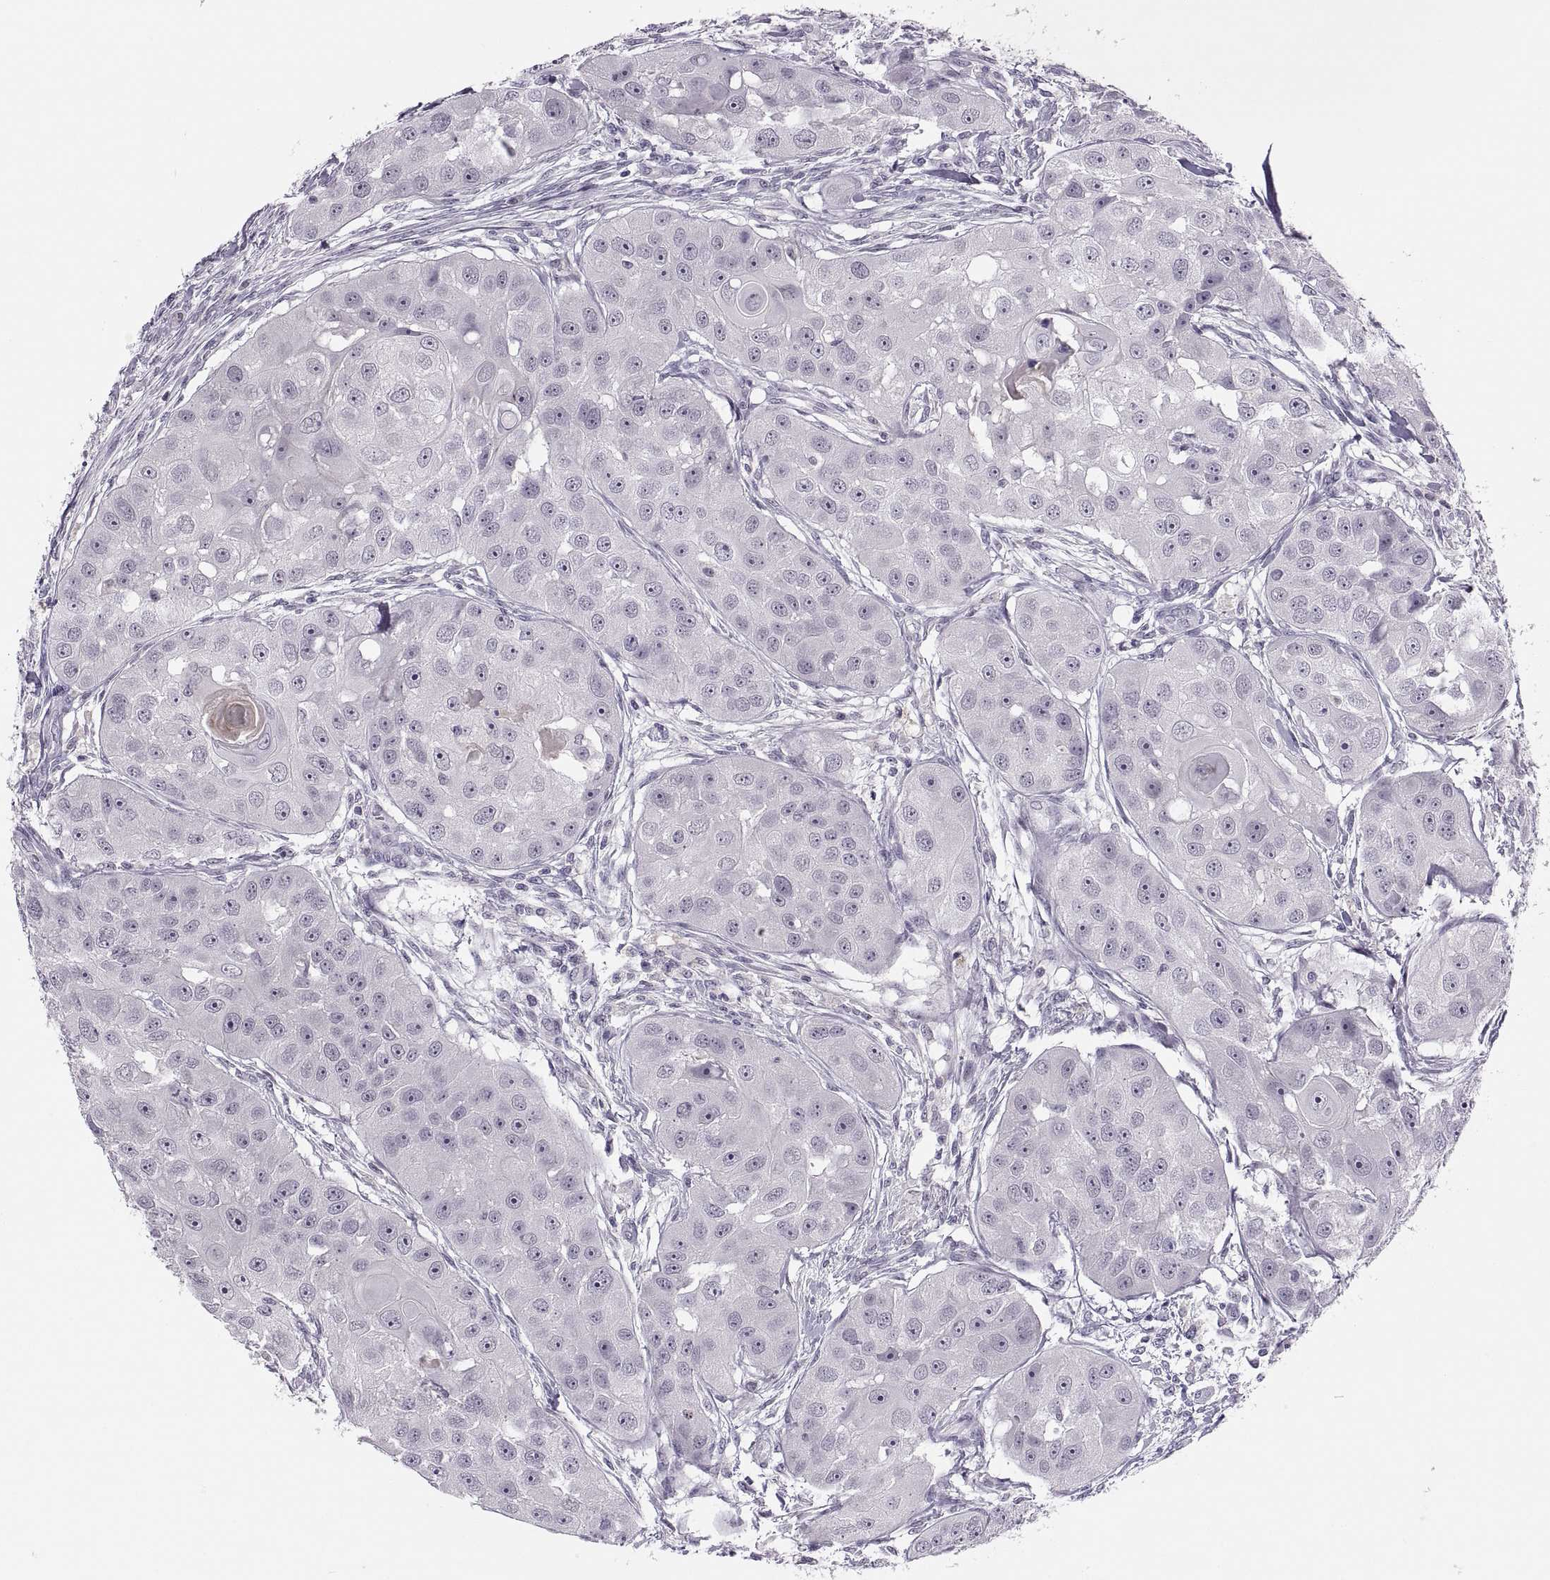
{"staining": {"intensity": "negative", "quantity": "none", "location": "none"}, "tissue": "head and neck cancer", "cell_type": "Tumor cells", "image_type": "cancer", "snomed": [{"axis": "morphology", "description": "Squamous cell carcinoma, NOS"}, {"axis": "topography", "description": "Head-Neck"}], "caption": "DAB (3,3'-diaminobenzidine) immunohistochemical staining of squamous cell carcinoma (head and neck) demonstrates no significant staining in tumor cells. (Immunohistochemistry, brightfield microscopy, high magnification).", "gene": "CHCT1", "patient": {"sex": "male", "age": 51}}